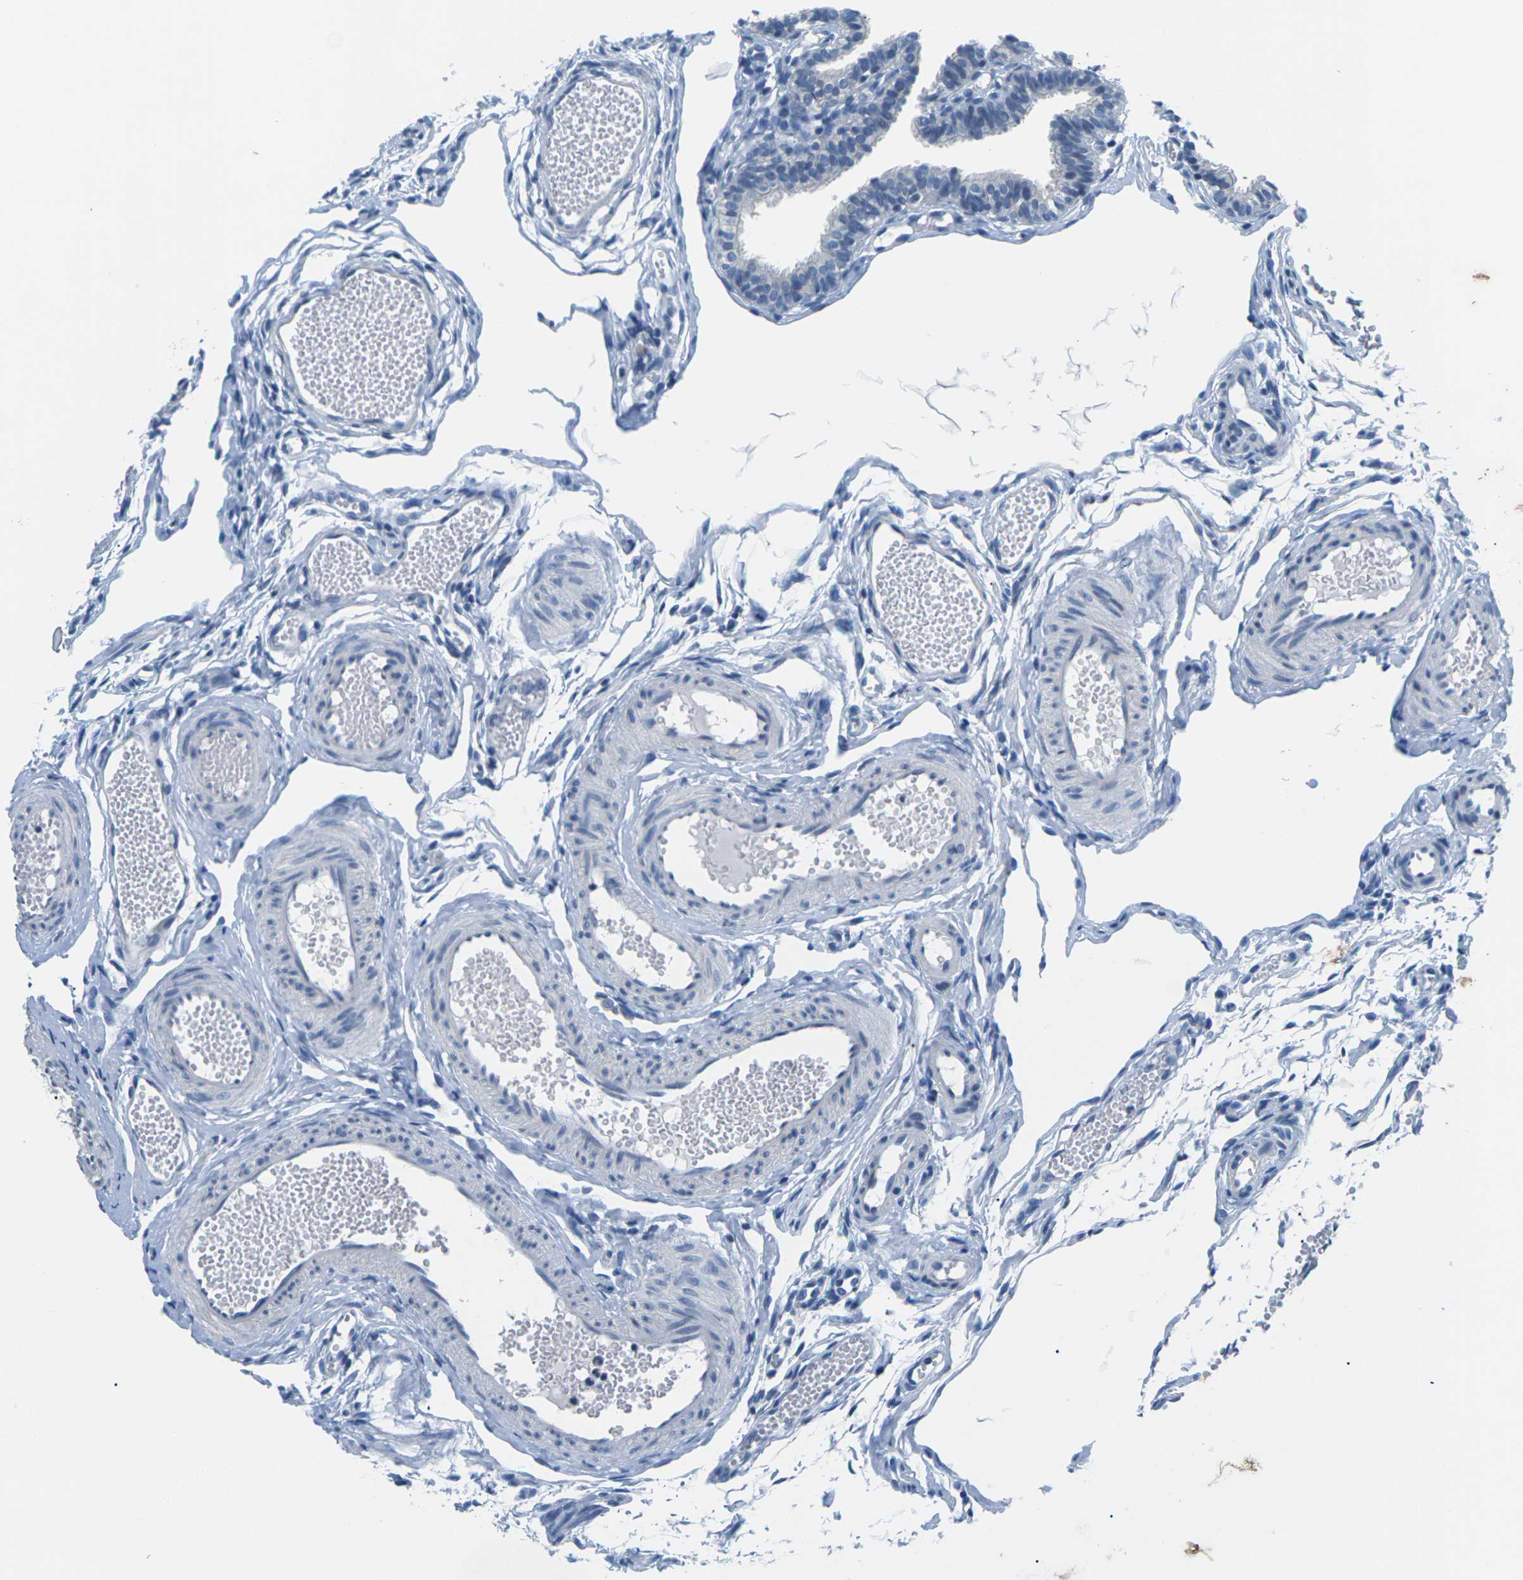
{"staining": {"intensity": "negative", "quantity": "none", "location": "none"}, "tissue": "fallopian tube", "cell_type": "Glandular cells", "image_type": "normal", "snomed": [{"axis": "morphology", "description": "Normal tissue, NOS"}, {"axis": "topography", "description": "Fallopian tube"}, {"axis": "topography", "description": "Placenta"}], "caption": "Image shows no significant protein staining in glandular cells of unremarkable fallopian tube. Brightfield microscopy of IHC stained with DAB (brown) and hematoxylin (blue), captured at high magnification.", "gene": "UMOD", "patient": {"sex": "female", "age": 34}}